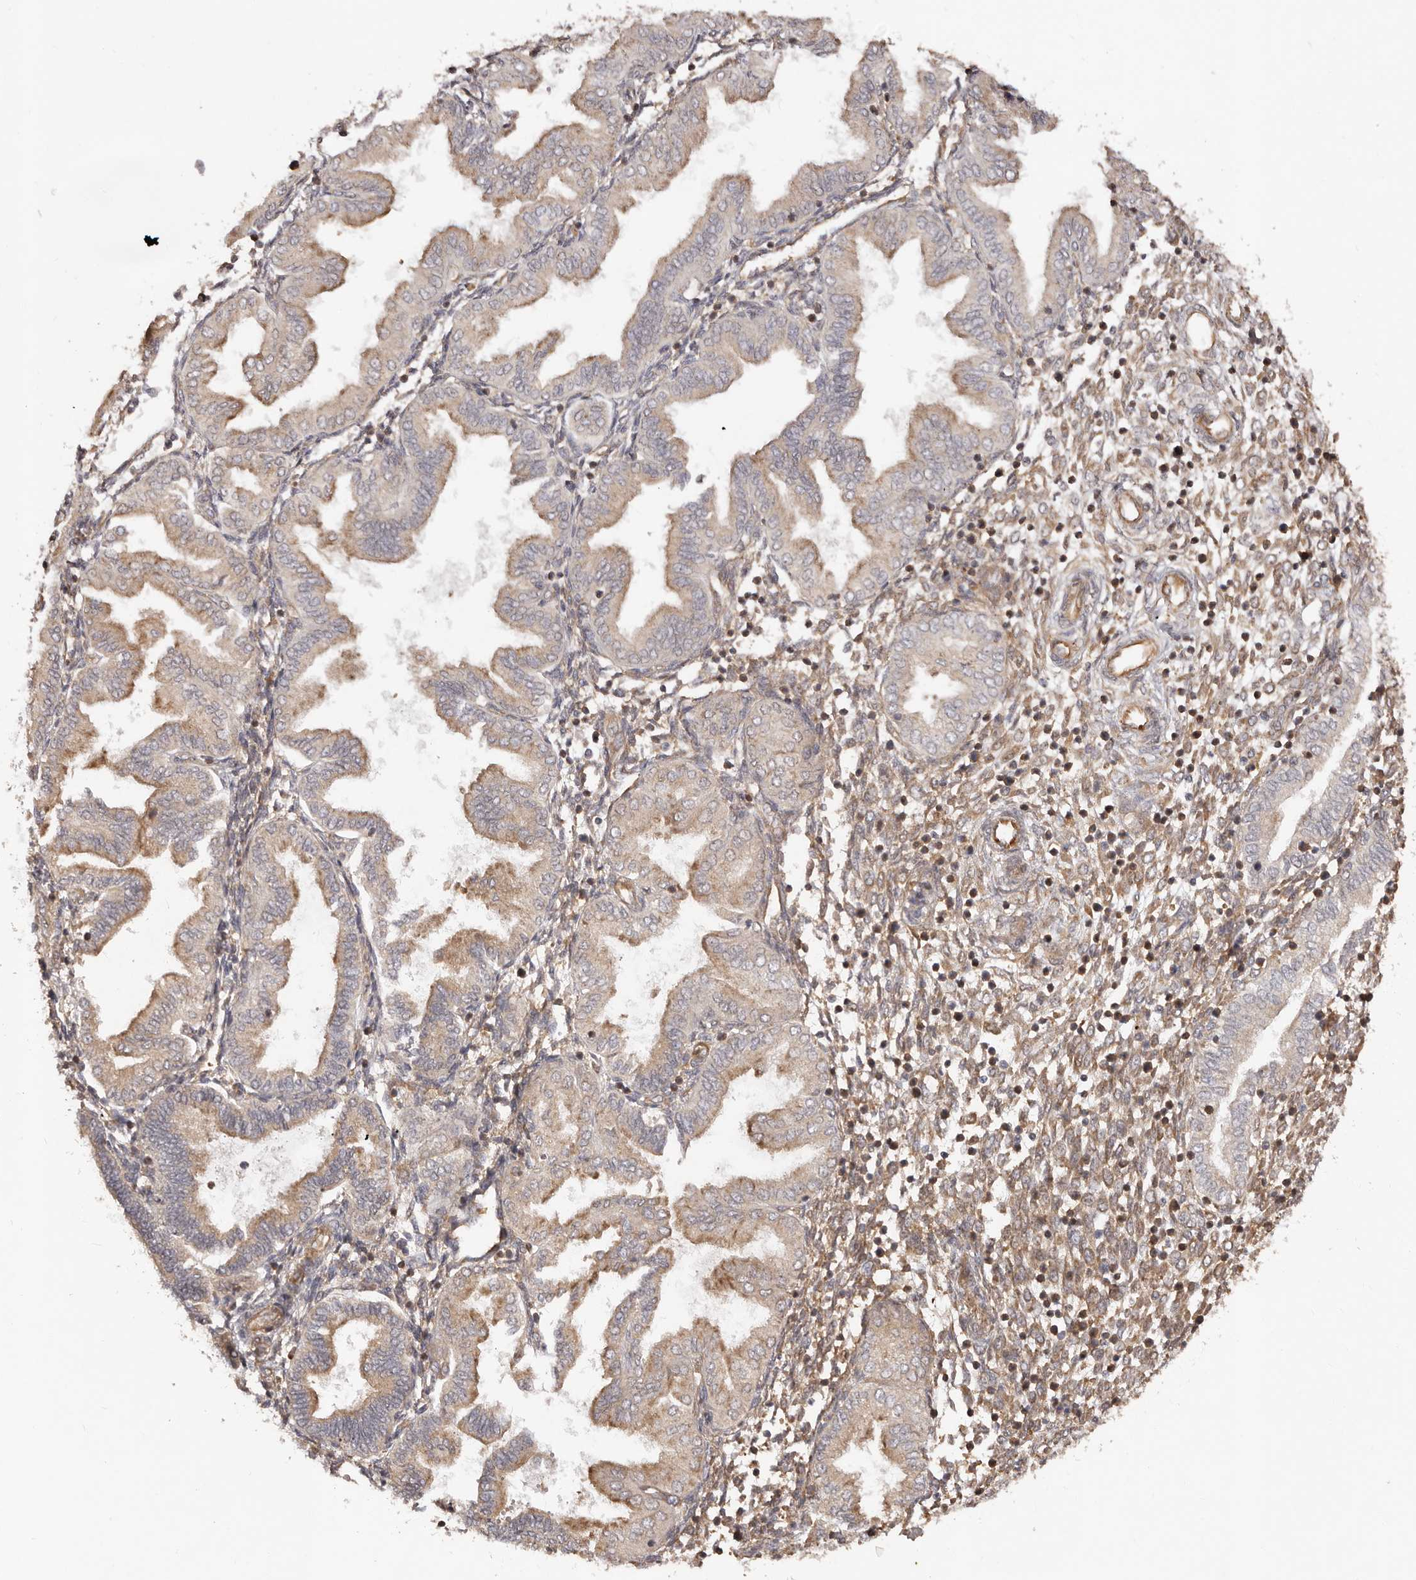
{"staining": {"intensity": "moderate", "quantity": "25%-75%", "location": "cytoplasmic/membranous"}, "tissue": "endometrium", "cell_type": "Cells in endometrial stroma", "image_type": "normal", "snomed": [{"axis": "morphology", "description": "Normal tissue, NOS"}, {"axis": "topography", "description": "Endometrium"}], "caption": "The immunohistochemical stain shows moderate cytoplasmic/membranous staining in cells in endometrial stroma of normal endometrium.", "gene": "RPS6", "patient": {"sex": "female", "age": 53}}